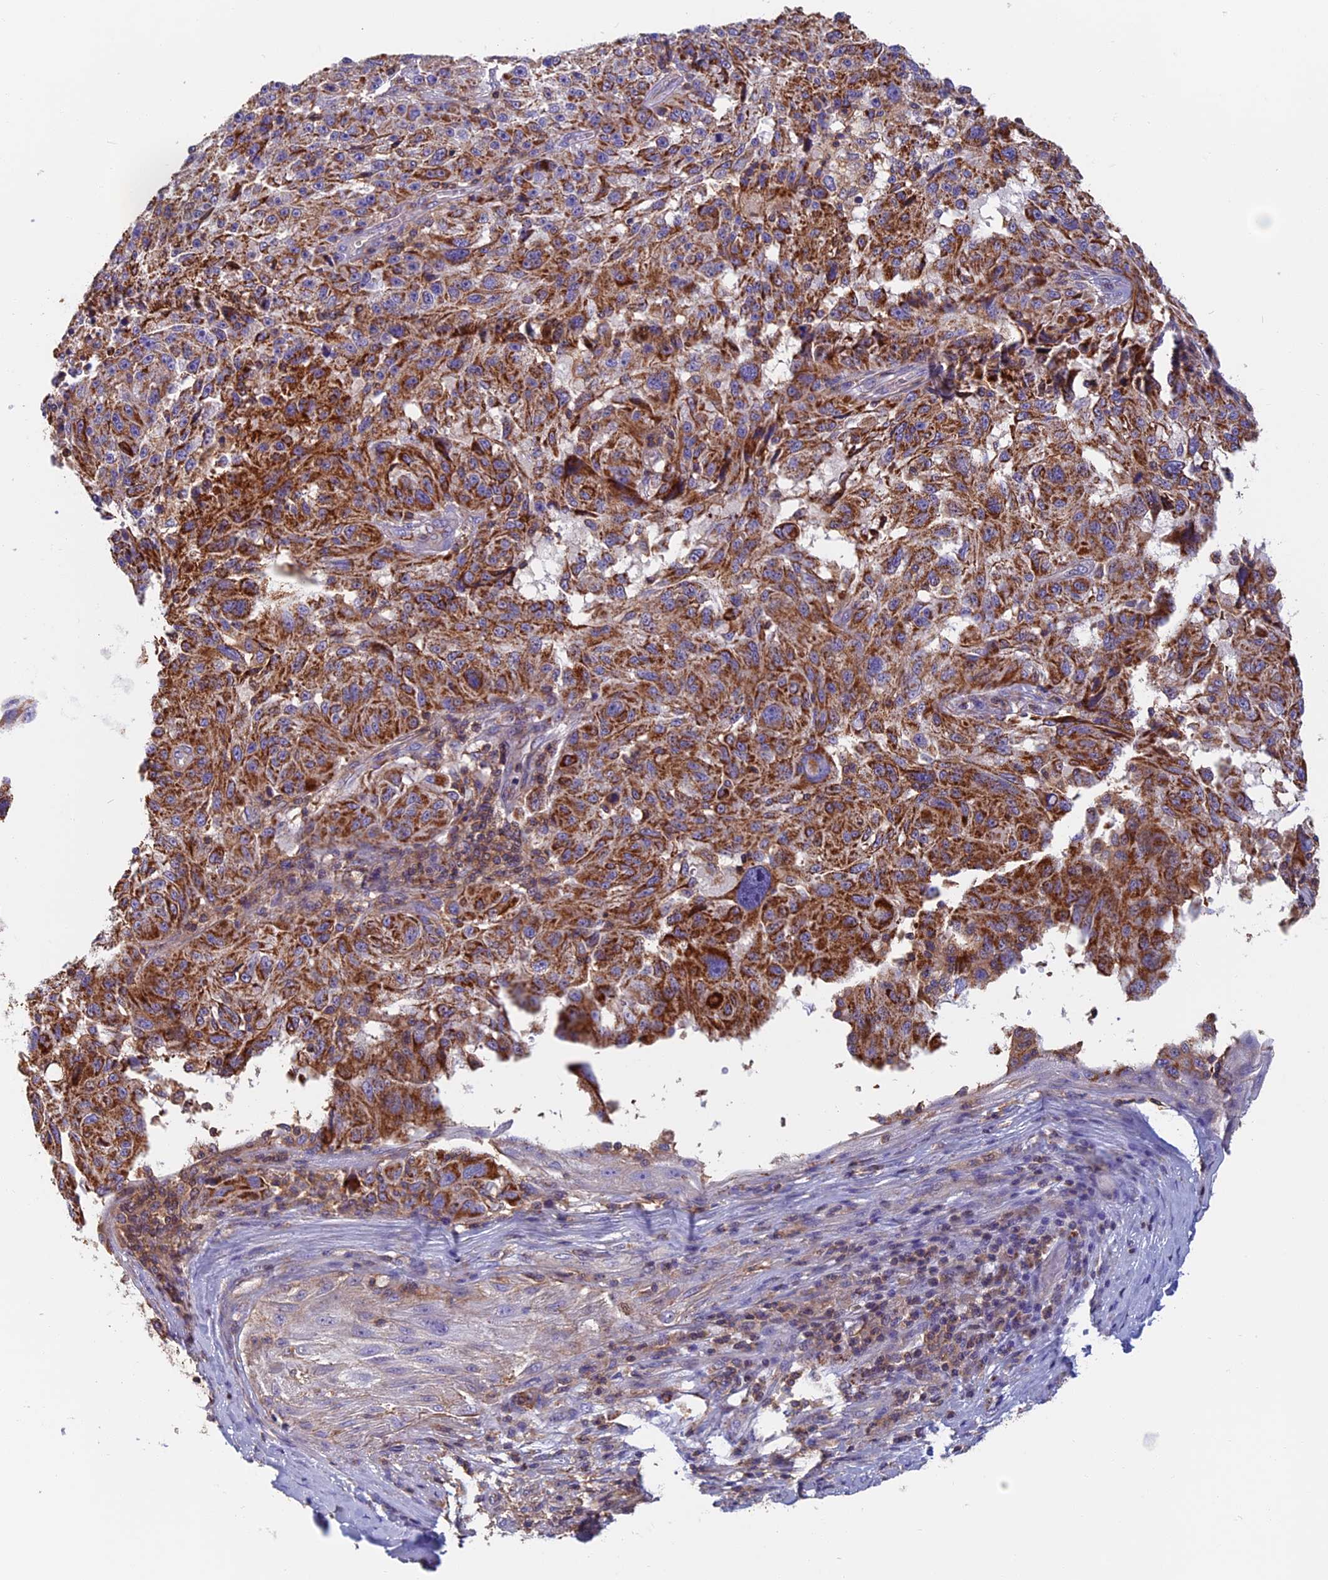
{"staining": {"intensity": "moderate", "quantity": ">75%", "location": "cytoplasmic/membranous"}, "tissue": "melanoma", "cell_type": "Tumor cells", "image_type": "cancer", "snomed": [{"axis": "morphology", "description": "Malignant melanoma, NOS"}, {"axis": "topography", "description": "Skin"}], "caption": "Brown immunohistochemical staining in melanoma exhibits moderate cytoplasmic/membranous staining in approximately >75% of tumor cells. The staining was performed using DAB (3,3'-diaminobenzidine) to visualize the protein expression in brown, while the nuclei were stained in blue with hematoxylin (Magnification: 20x).", "gene": "HSD17B8", "patient": {"sex": "male", "age": 53}}